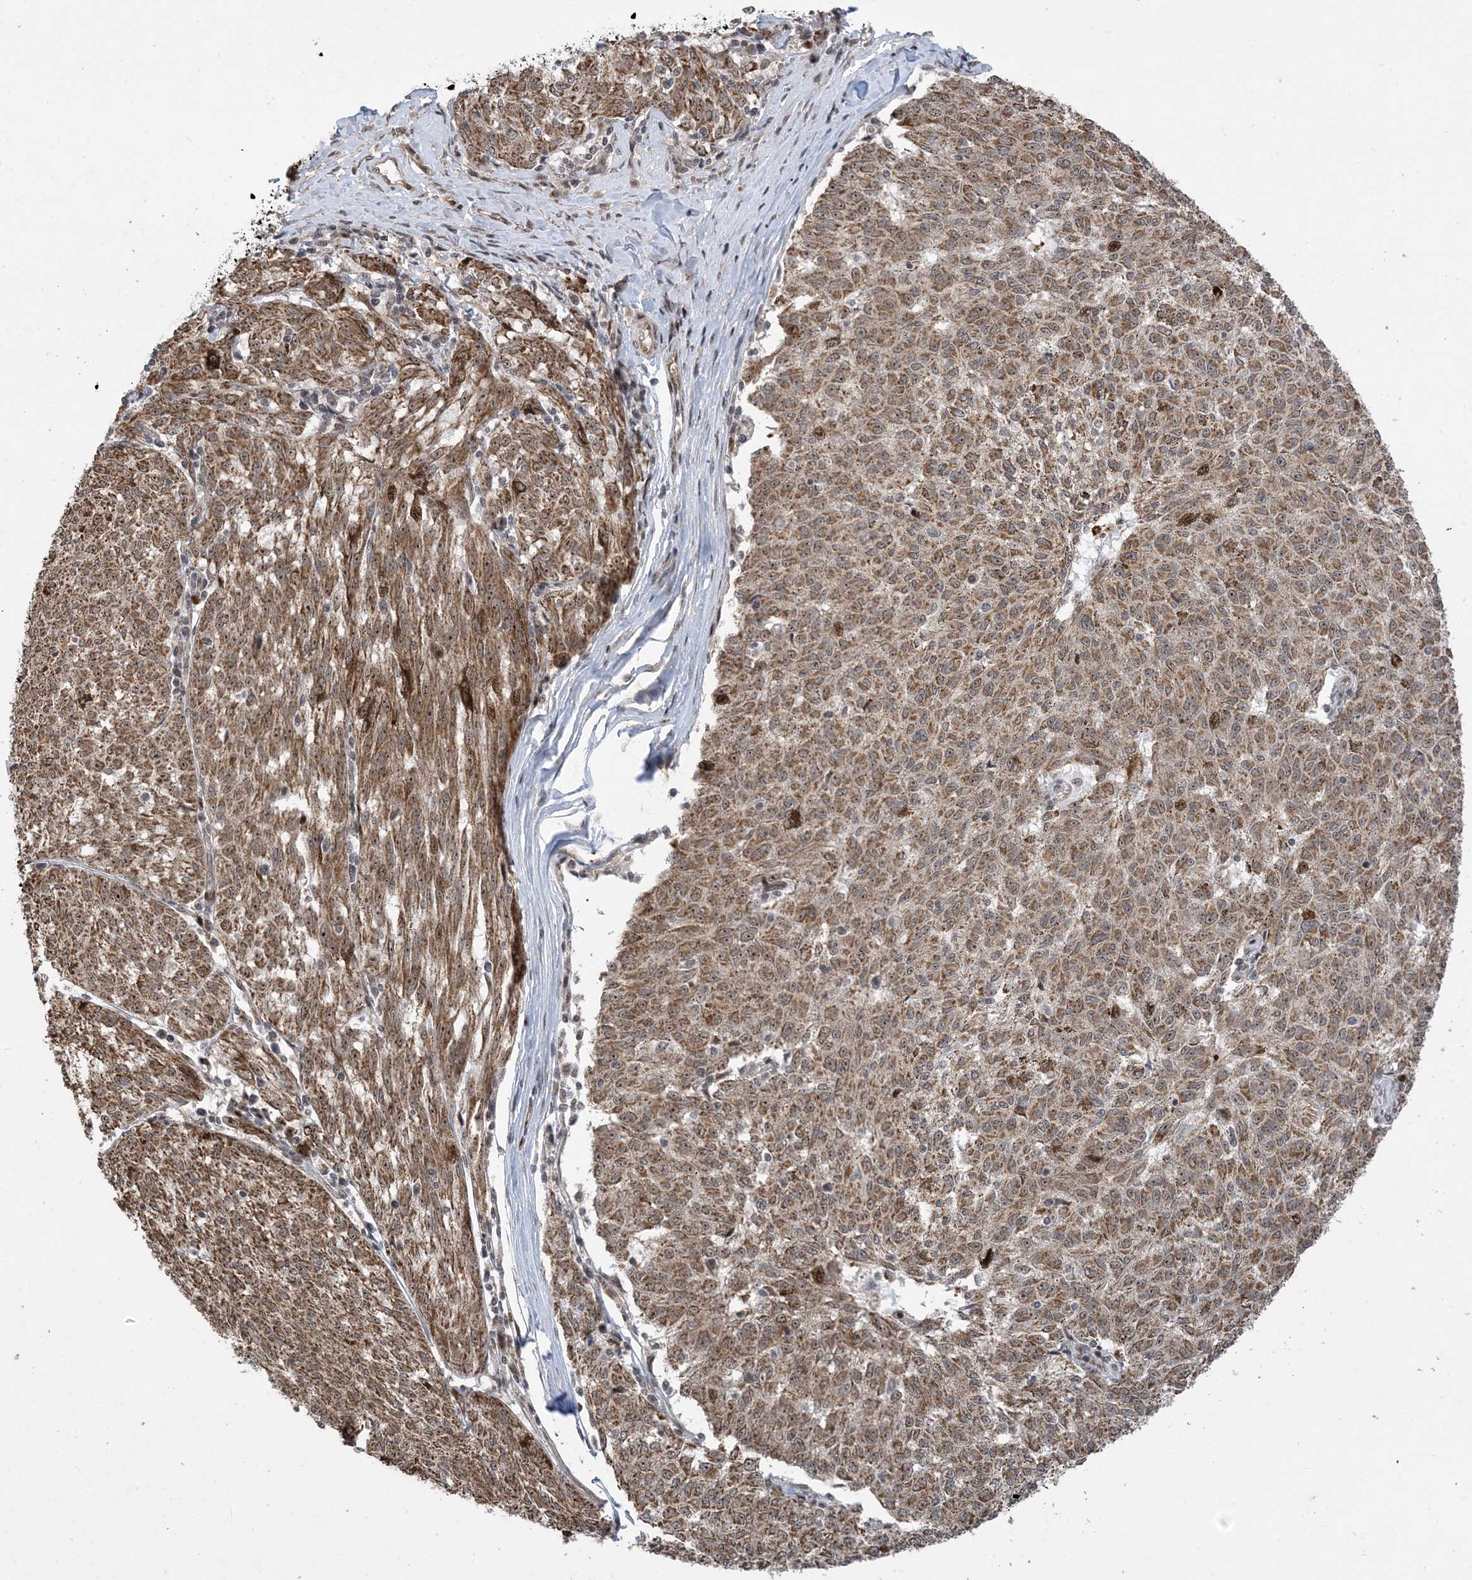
{"staining": {"intensity": "moderate", "quantity": ">75%", "location": "cytoplasmic/membranous"}, "tissue": "melanoma", "cell_type": "Tumor cells", "image_type": "cancer", "snomed": [{"axis": "morphology", "description": "Malignant melanoma, NOS"}, {"axis": "topography", "description": "Skin"}], "caption": "A brown stain highlights moderate cytoplasmic/membranous positivity of a protein in human malignant melanoma tumor cells.", "gene": "FAM9B", "patient": {"sex": "female", "age": 72}}